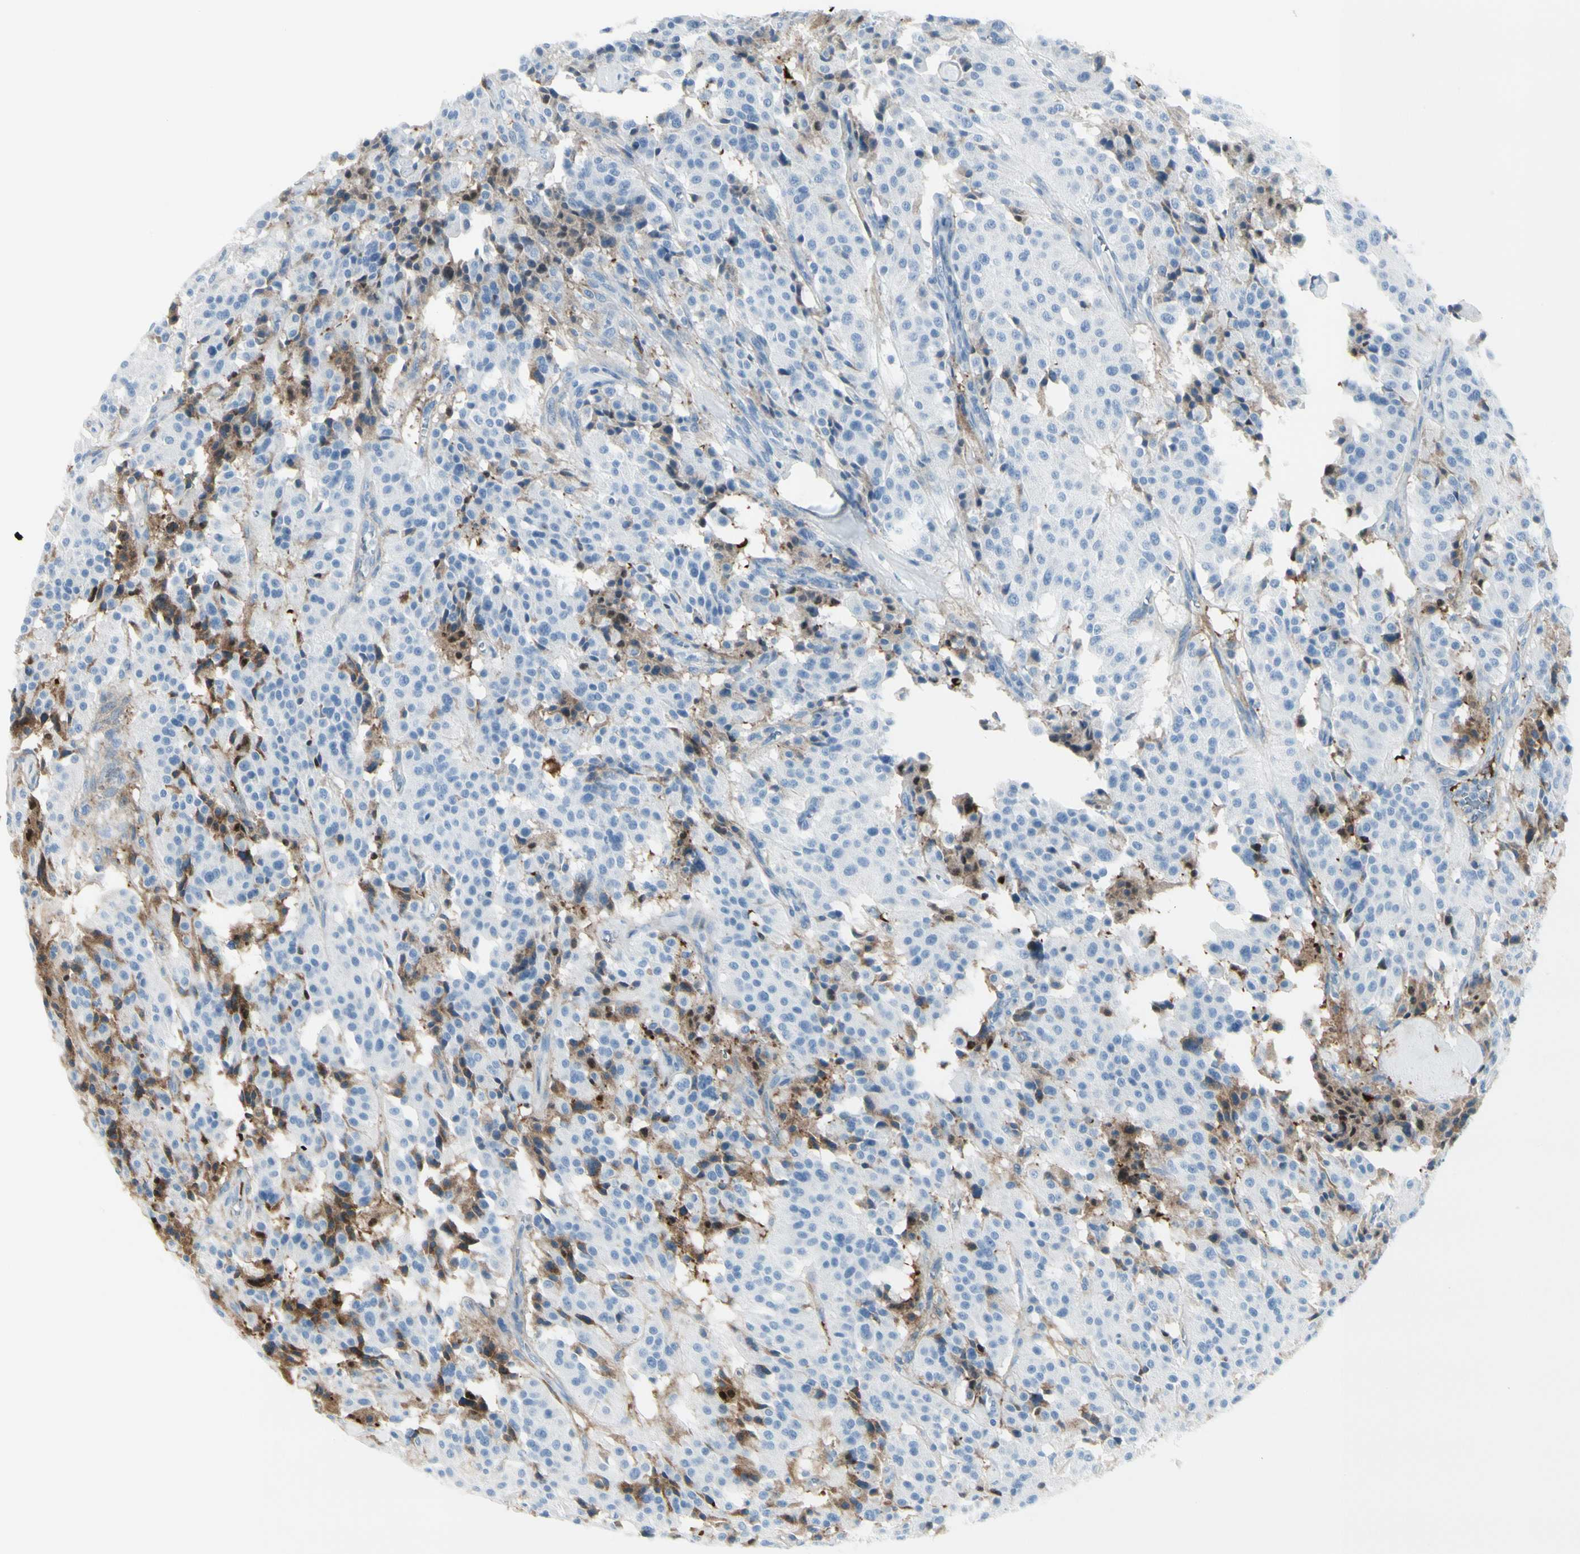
{"staining": {"intensity": "weak", "quantity": "<25%", "location": "cytoplasmic/membranous"}, "tissue": "carcinoid", "cell_type": "Tumor cells", "image_type": "cancer", "snomed": [{"axis": "morphology", "description": "Carcinoid, malignant, NOS"}, {"axis": "topography", "description": "Lung"}], "caption": "Immunohistochemistry micrograph of malignant carcinoid stained for a protein (brown), which displays no expression in tumor cells.", "gene": "IGHG1", "patient": {"sex": "male", "age": 30}}